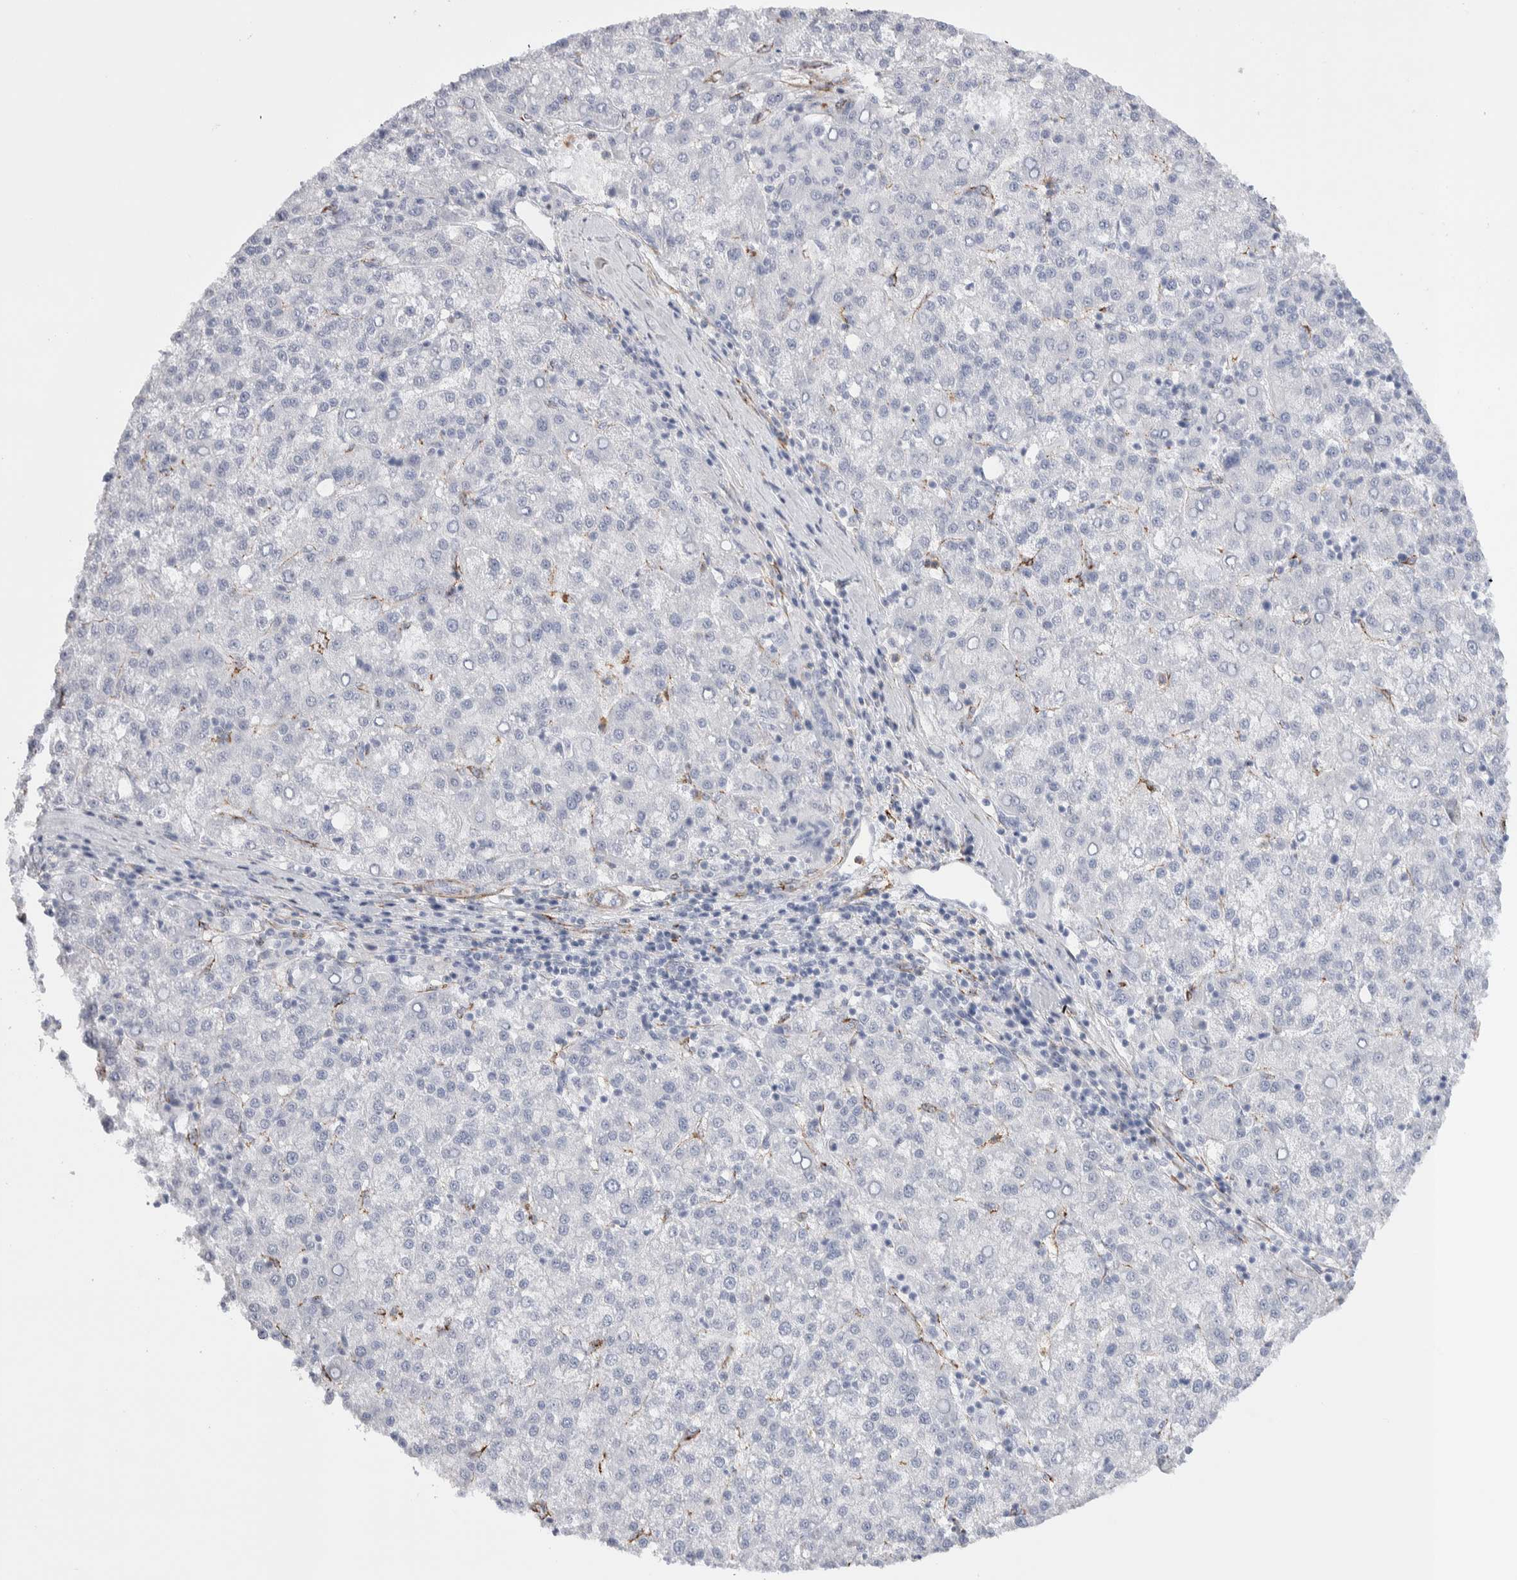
{"staining": {"intensity": "negative", "quantity": "none", "location": "none"}, "tissue": "liver cancer", "cell_type": "Tumor cells", "image_type": "cancer", "snomed": [{"axis": "morphology", "description": "Carcinoma, Hepatocellular, NOS"}, {"axis": "topography", "description": "Liver"}], "caption": "Immunohistochemistry image of neoplastic tissue: human liver cancer stained with DAB displays no significant protein positivity in tumor cells.", "gene": "SEPTIN4", "patient": {"sex": "female", "age": 58}}